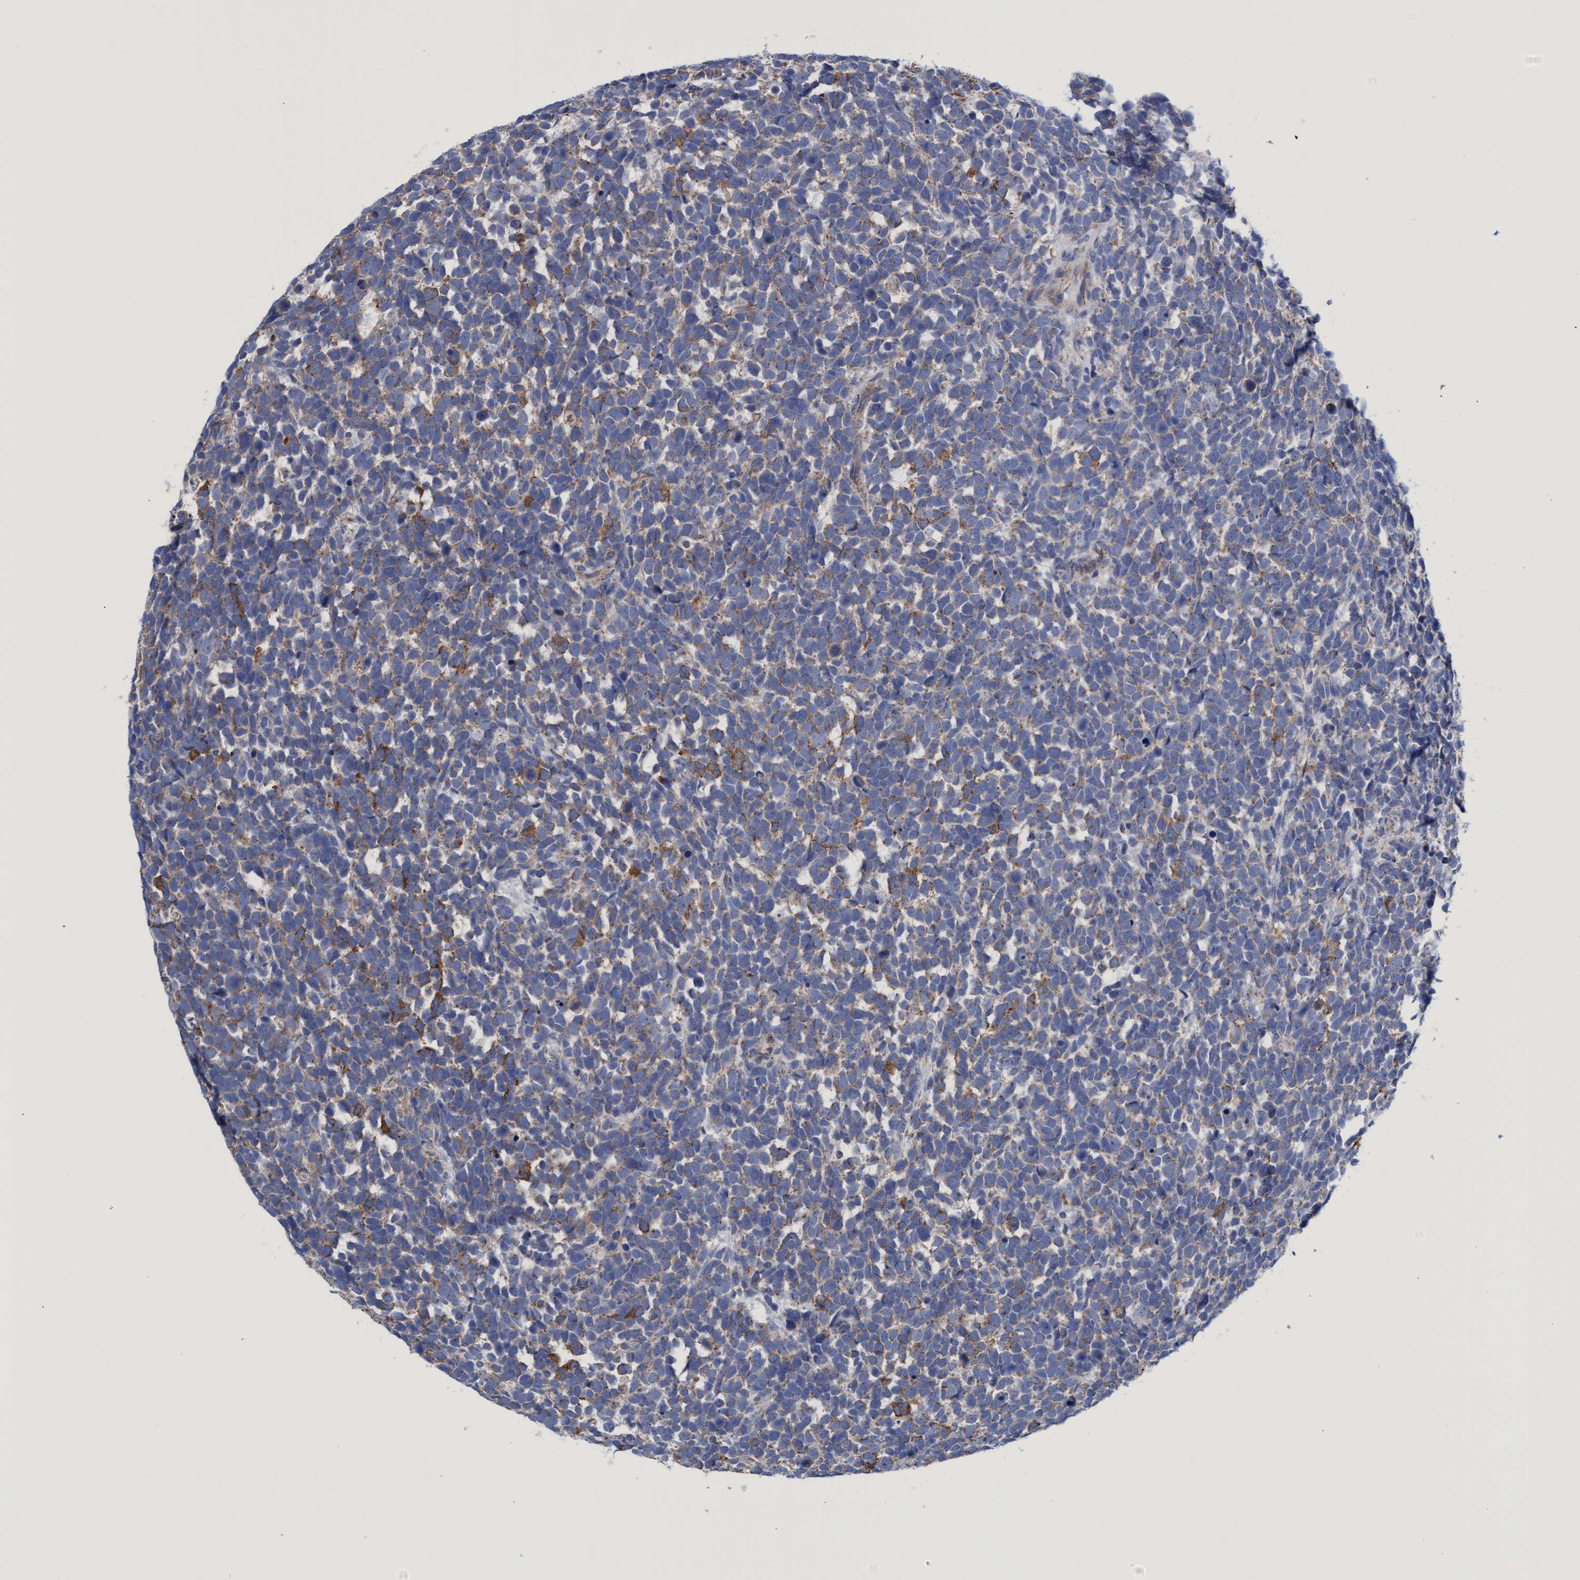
{"staining": {"intensity": "moderate", "quantity": "25%-75%", "location": "cytoplasmic/membranous"}, "tissue": "urothelial cancer", "cell_type": "Tumor cells", "image_type": "cancer", "snomed": [{"axis": "morphology", "description": "Urothelial carcinoma, High grade"}, {"axis": "topography", "description": "Urinary bladder"}], "caption": "Urothelial cancer stained with a protein marker reveals moderate staining in tumor cells.", "gene": "ZNF750", "patient": {"sex": "female", "age": 82}}